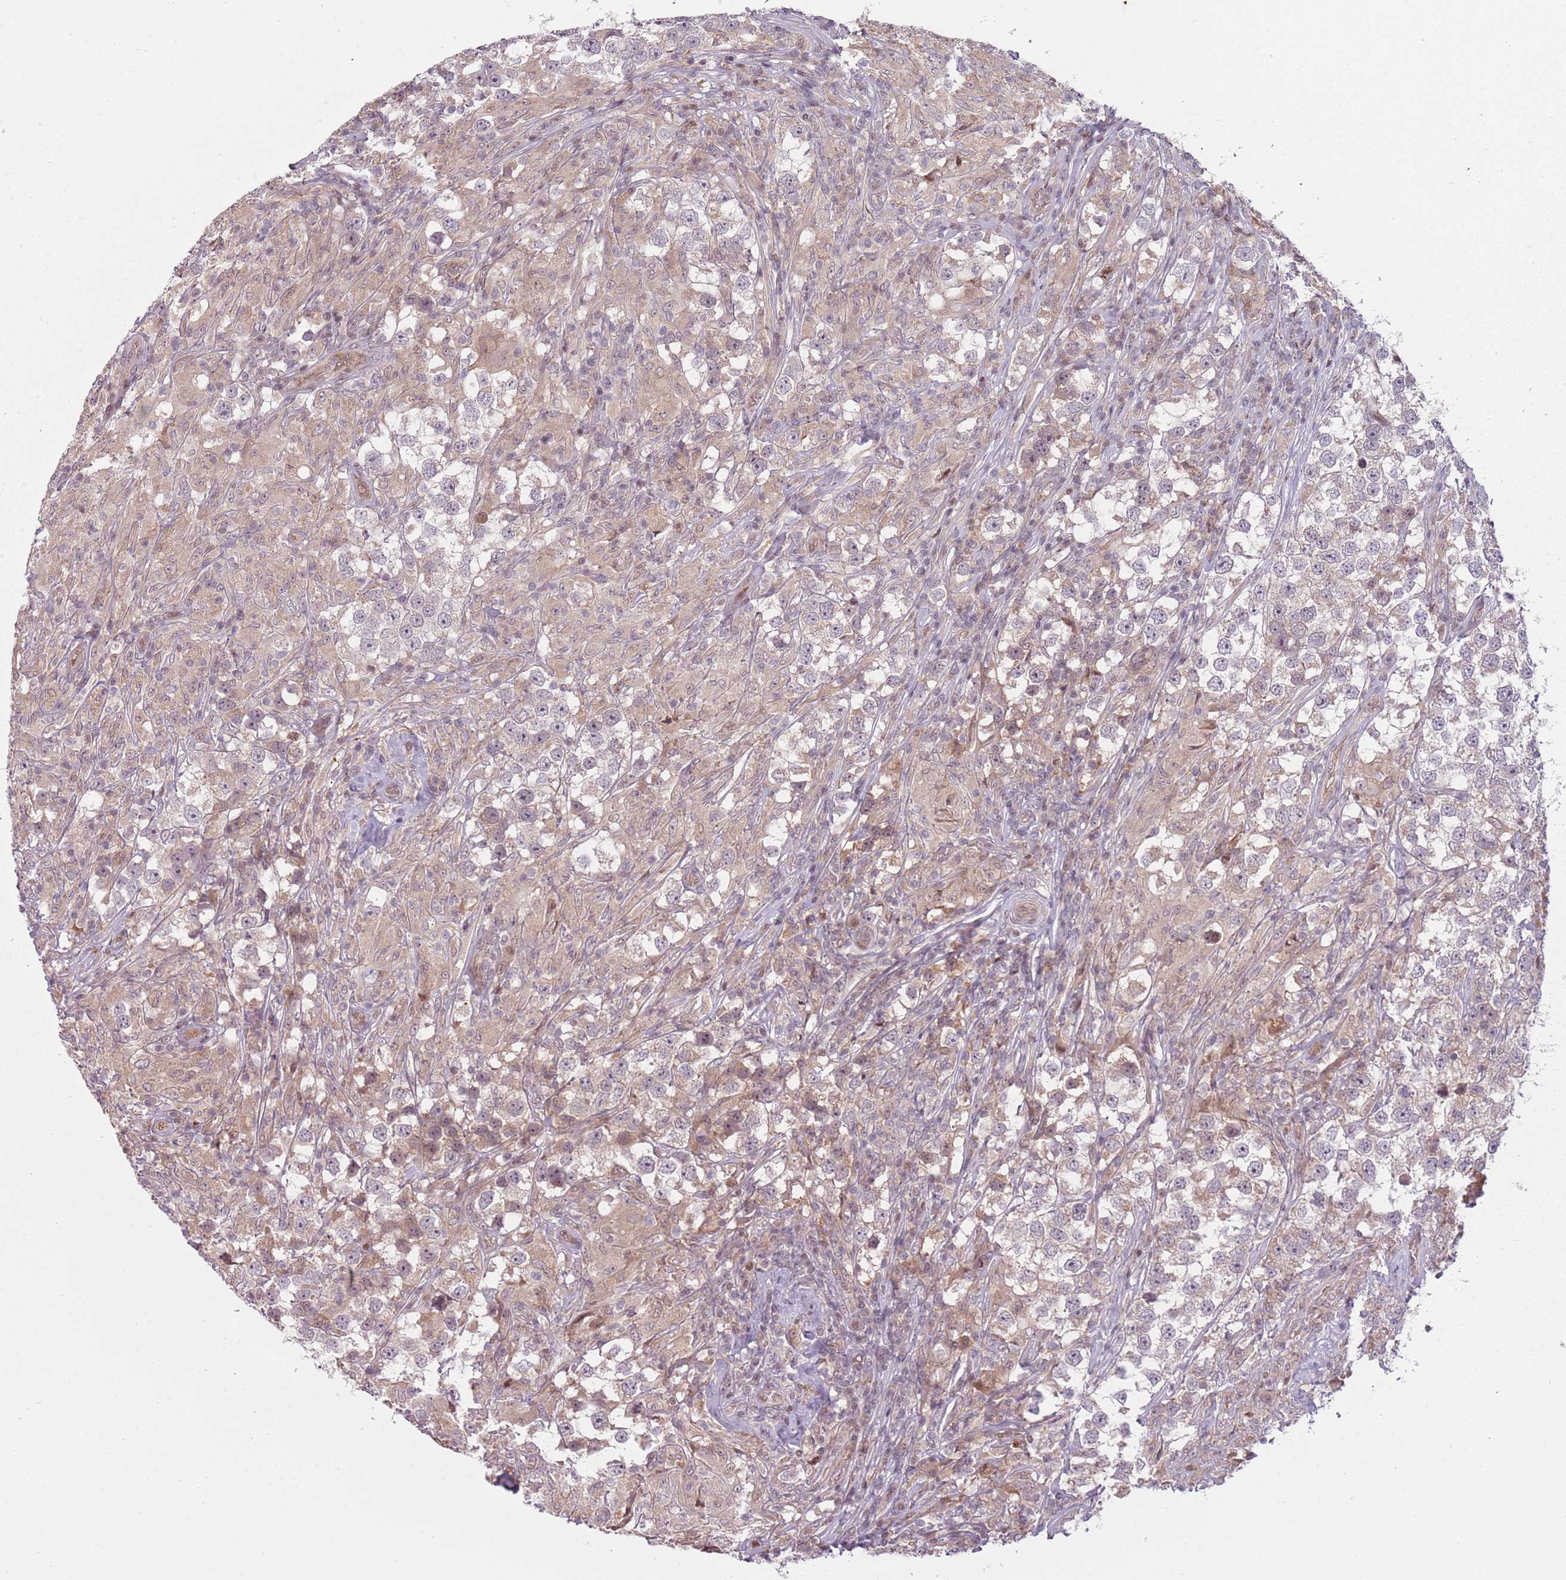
{"staining": {"intensity": "negative", "quantity": "none", "location": "none"}, "tissue": "testis cancer", "cell_type": "Tumor cells", "image_type": "cancer", "snomed": [{"axis": "morphology", "description": "Seminoma, NOS"}, {"axis": "topography", "description": "Testis"}], "caption": "The IHC micrograph has no significant positivity in tumor cells of seminoma (testis) tissue.", "gene": "ADGRG1", "patient": {"sex": "male", "age": 46}}